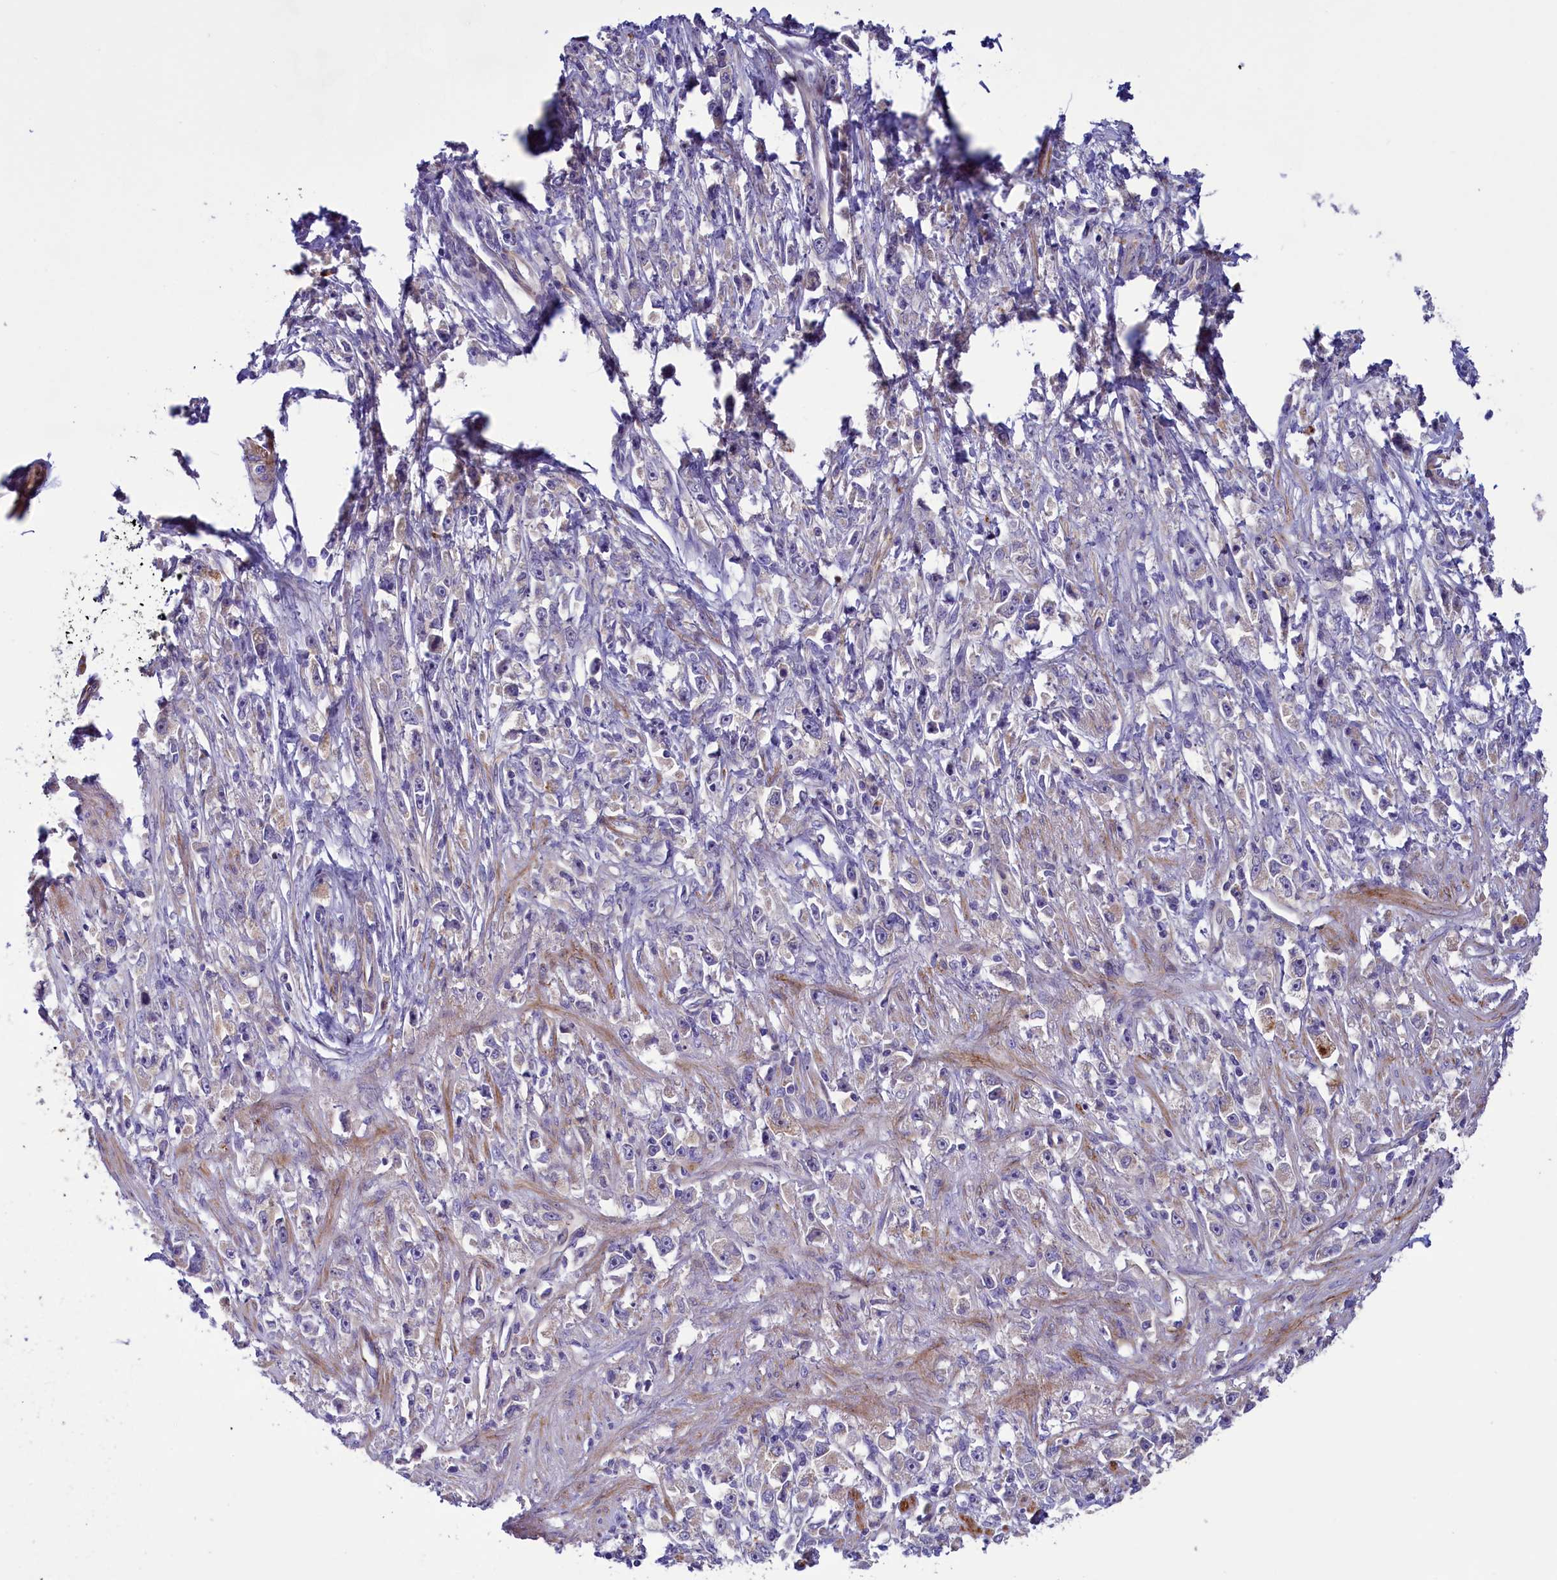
{"staining": {"intensity": "negative", "quantity": "none", "location": "none"}, "tissue": "stomach cancer", "cell_type": "Tumor cells", "image_type": "cancer", "snomed": [{"axis": "morphology", "description": "Adenocarcinoma, NOS"}, {"axis": "topography", "description": "Stomach"}], "caption": "Tumor cells show no significant protein expression in adenocarcinoma (stomach). Brightfield microscopy of immunohistochemistry stained with DAB (brown) and hematoxylin (blue), captured at high magnification.", "gene": "LOXL1", "patient": {"sex": "female", "age": 59}}